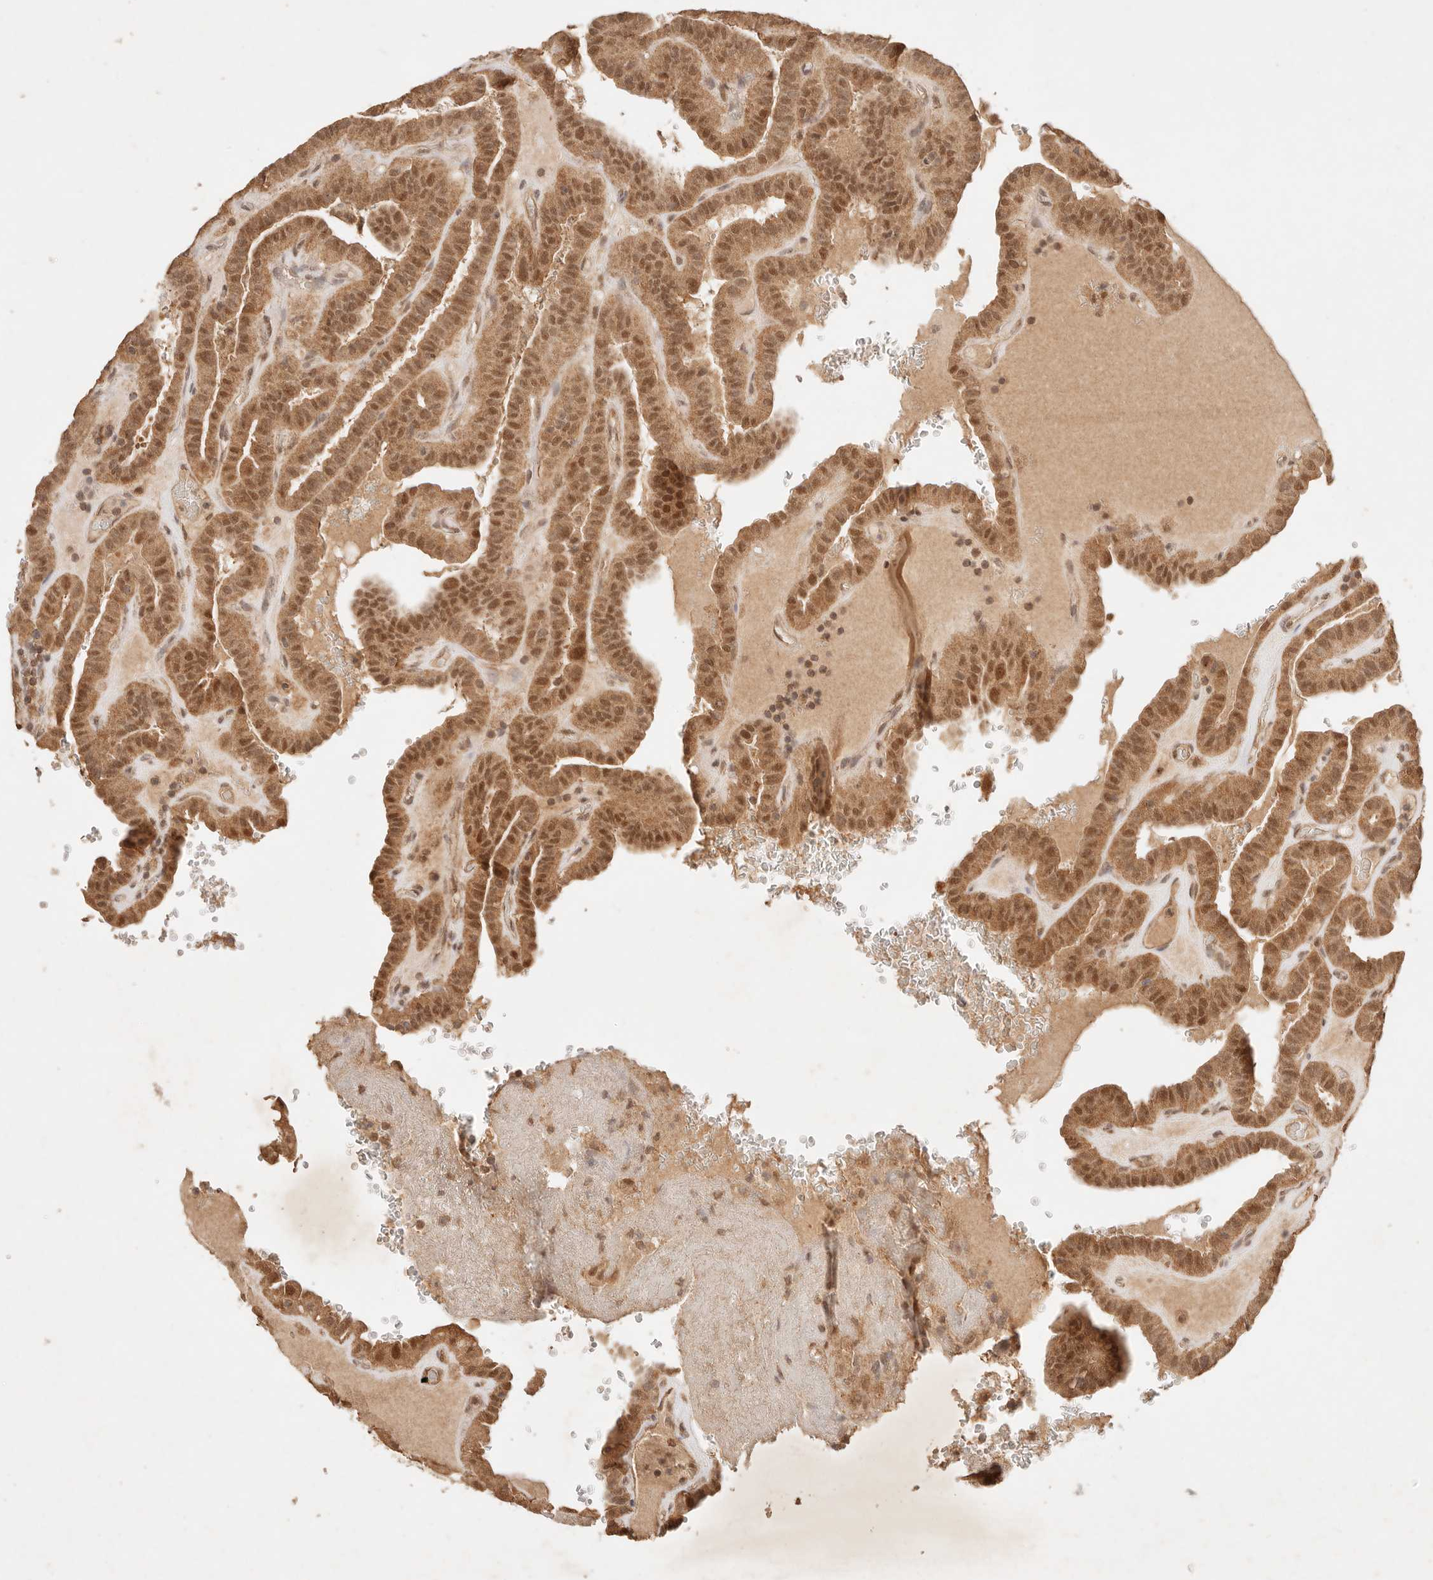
{"staining": {"intensity": "moderate", "quantity": ">75%", "location": "cytoplasmic/membranous,nuclear"}, "tissue": "thyroid cancer", "cell_type": "Tumor cells", "image_type": "cancer", "snomed": [{"axis": "morphology", "description": "Papillary adenocarcinoma, NOS"}, {"axis": "topography", "description": "Thyroid gland"}], "caption": "Immunohistochemical staining of human thyroid cancer demonstrates medium levels of moderate cytoplasmic/membranous and nuclear staining in about >75% of tumor cells.", "gene": "TRIM11", "patient": {"sex": "male", "age": 77}}